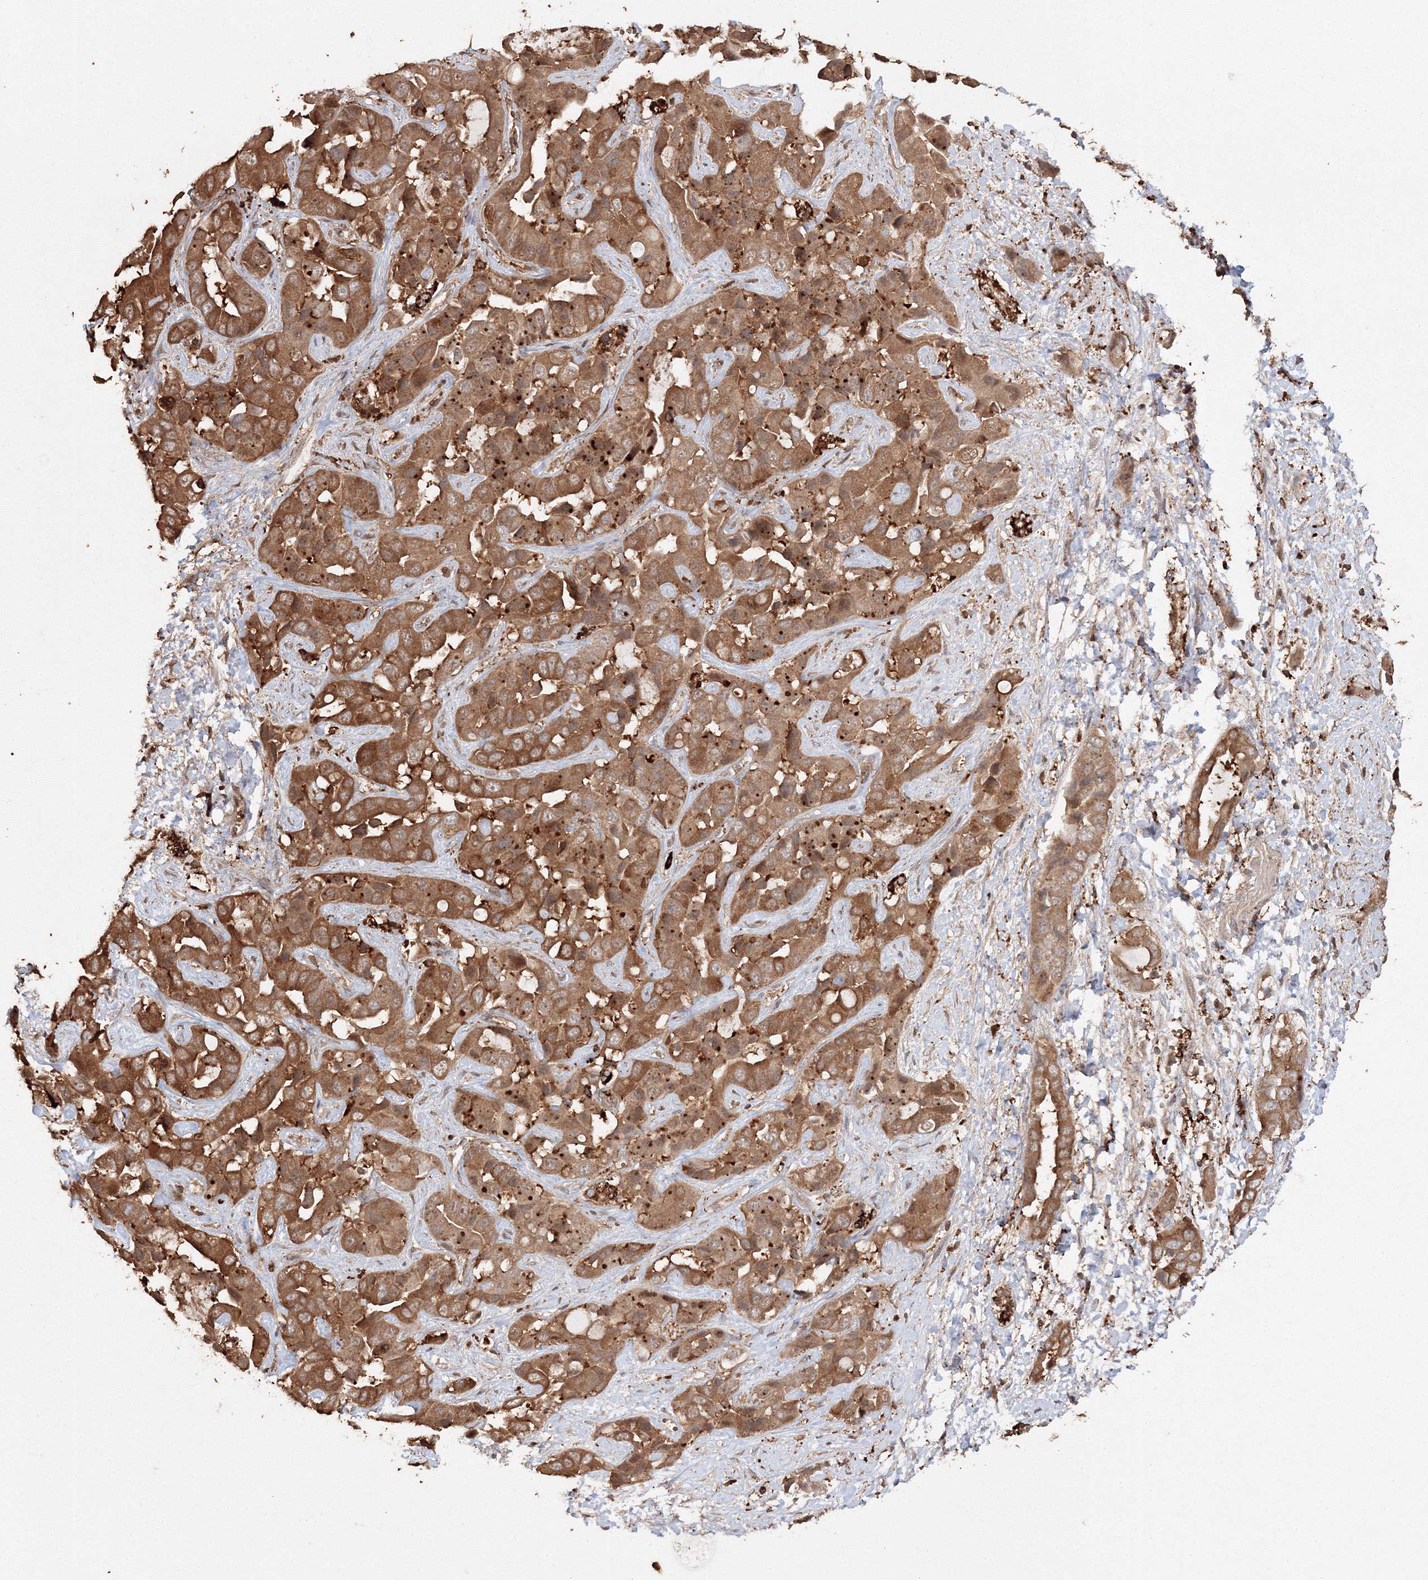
{"staining": {"intensity": "moderate", "quantity": ">75%", "location": "cytoplasmic/membranous"}, "tissue": "liver cancer", "cell_type": "Tumor cells", "image_type": "cancer", "snomed": [{"axis": "morphology", "description": "Cholangiocarcinoma"}, {"axis": "topography", "description": "Liver"}], "caption": "Liver cancer (cholangiocarcinoma) stained with a protein marker reveals moderate staining in tumor cells.", "gene": "DDO", "patient": {"sex": "female", "age": 52}}